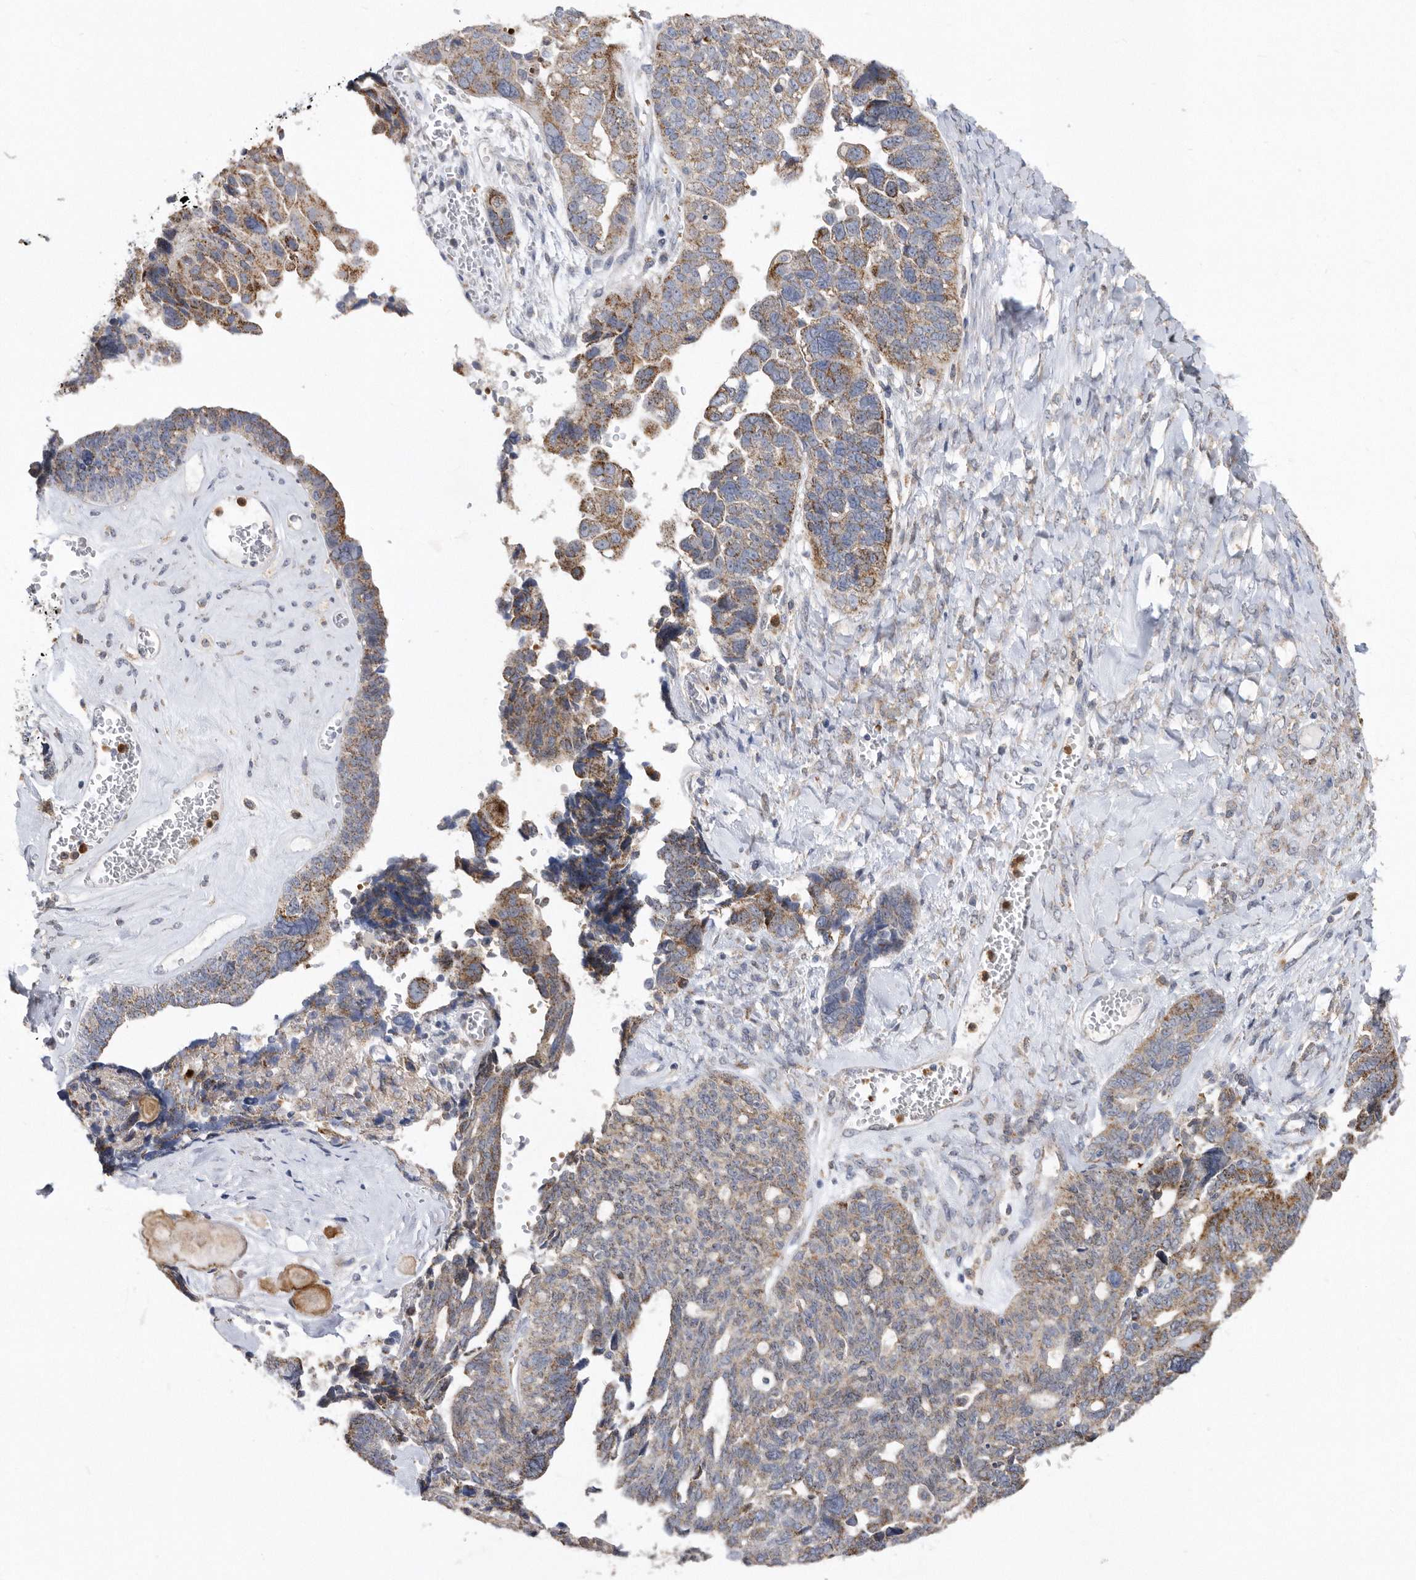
{"staining": {"intensity": "moderate", "quantity": ">75%", "location": "cytoplasmic/membranous"}, "tissue": "ovarian cancer", "cell_type": "Tumor cells", "image_type": "cancer", "snomed": [{"axis": "morphology", "description": "Cystadenocarcinoma, serous, NOS"}, {"axis": "topography", "description": "Ovary"}], "caption": "Ovarian cancer stained with a protein marker demonstrates moderate staining in tumor cells.", "gene": "CRISPLD2", "patient": {"sex": "female", "age": 79}}